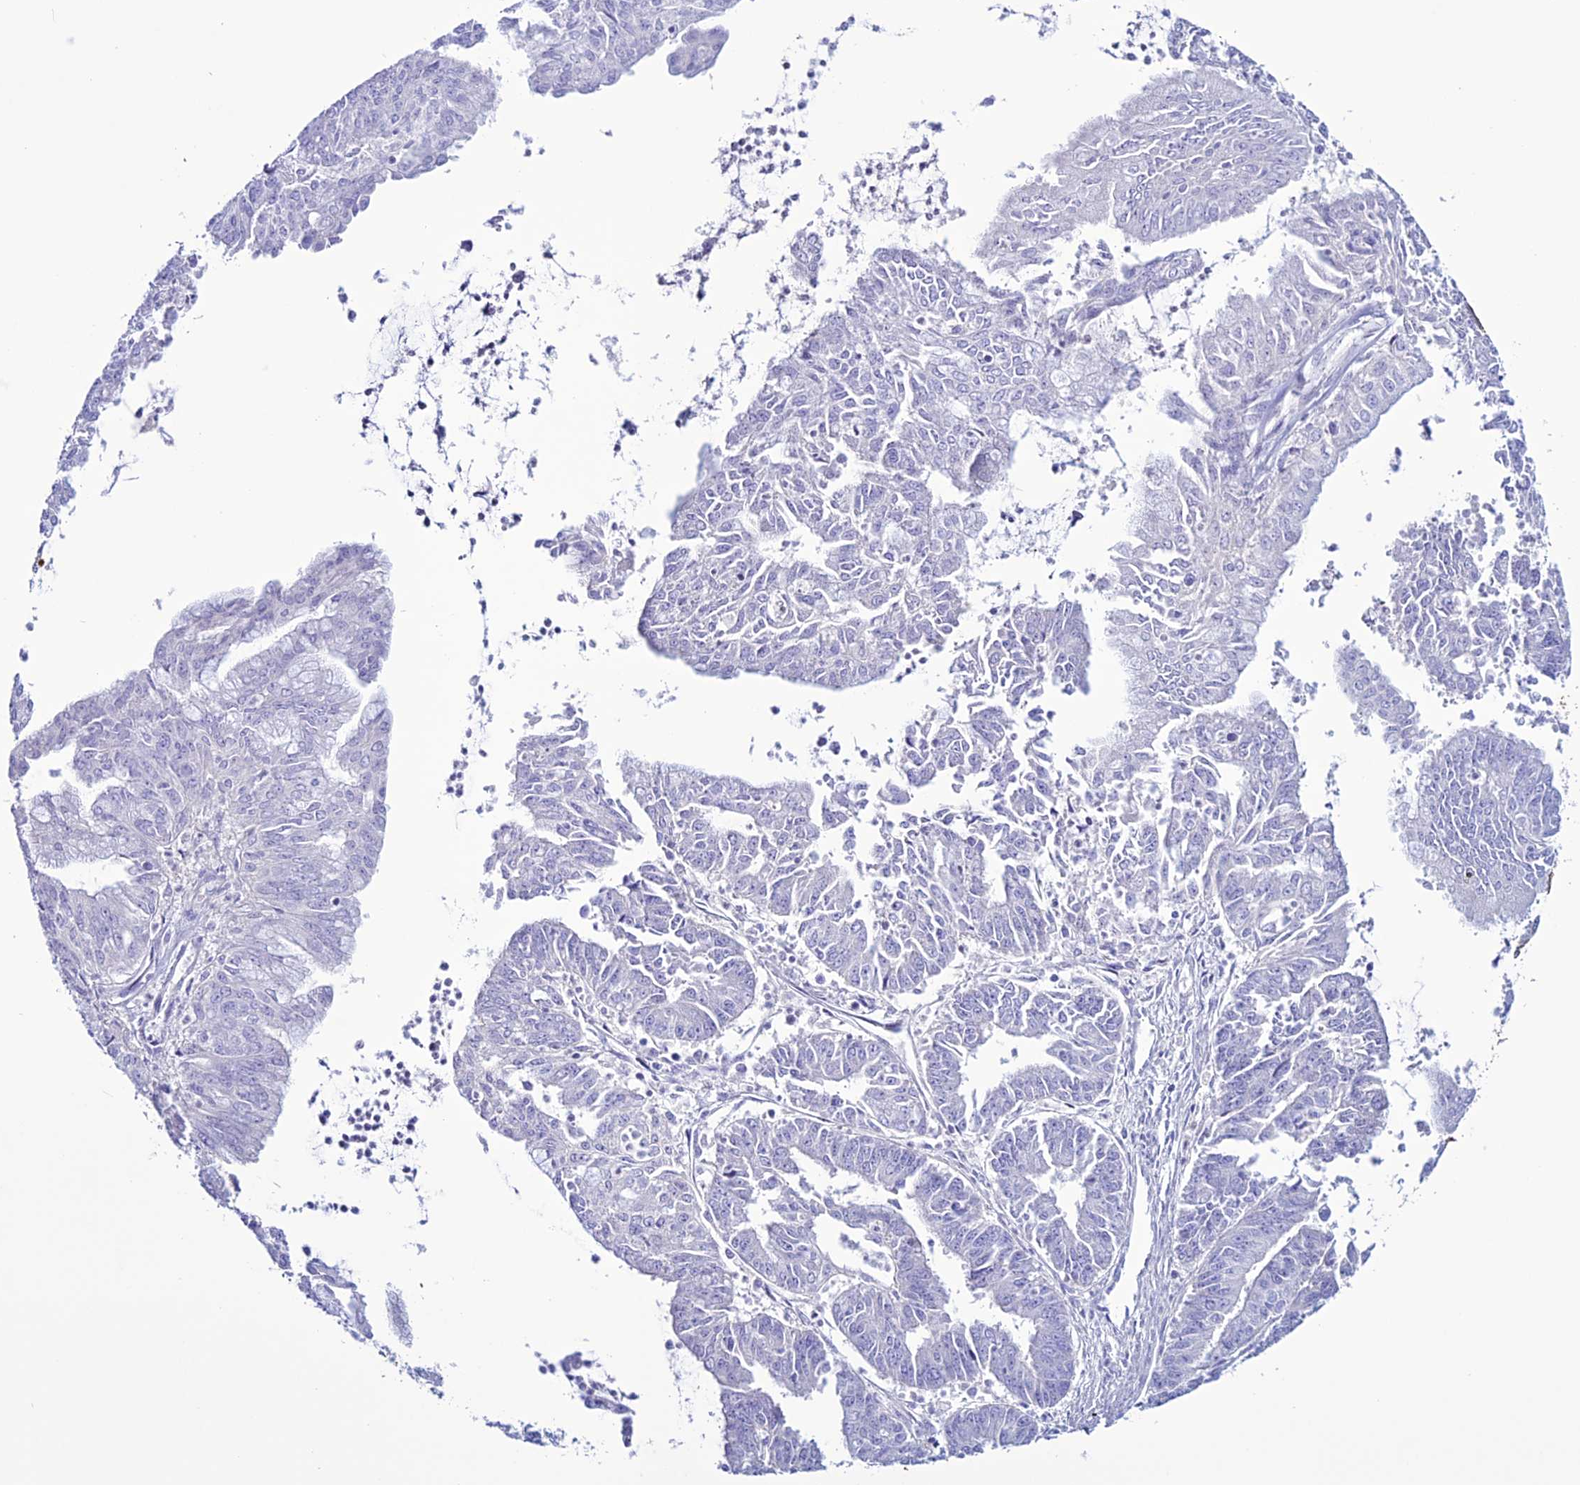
{"staining": {"intensity": "negative", "quantity": "none", "location": "none"}, "tissue": "endometrial cancer", "cell_type": "Tumor cells", "image_type": "cancer", "snomed": [{"axis": "morphology", "description": "Adenocarcinoma, NOS"}, {"axis": "topography", "description": "Endometrium"}], "caption": "Adenocarcinoma (endometrial) was stained to show a protein in brown. There is no significant positivity in tumor cells.", "gene": "CLEC2L", "patient": {"sex": "female", "age": 73}}